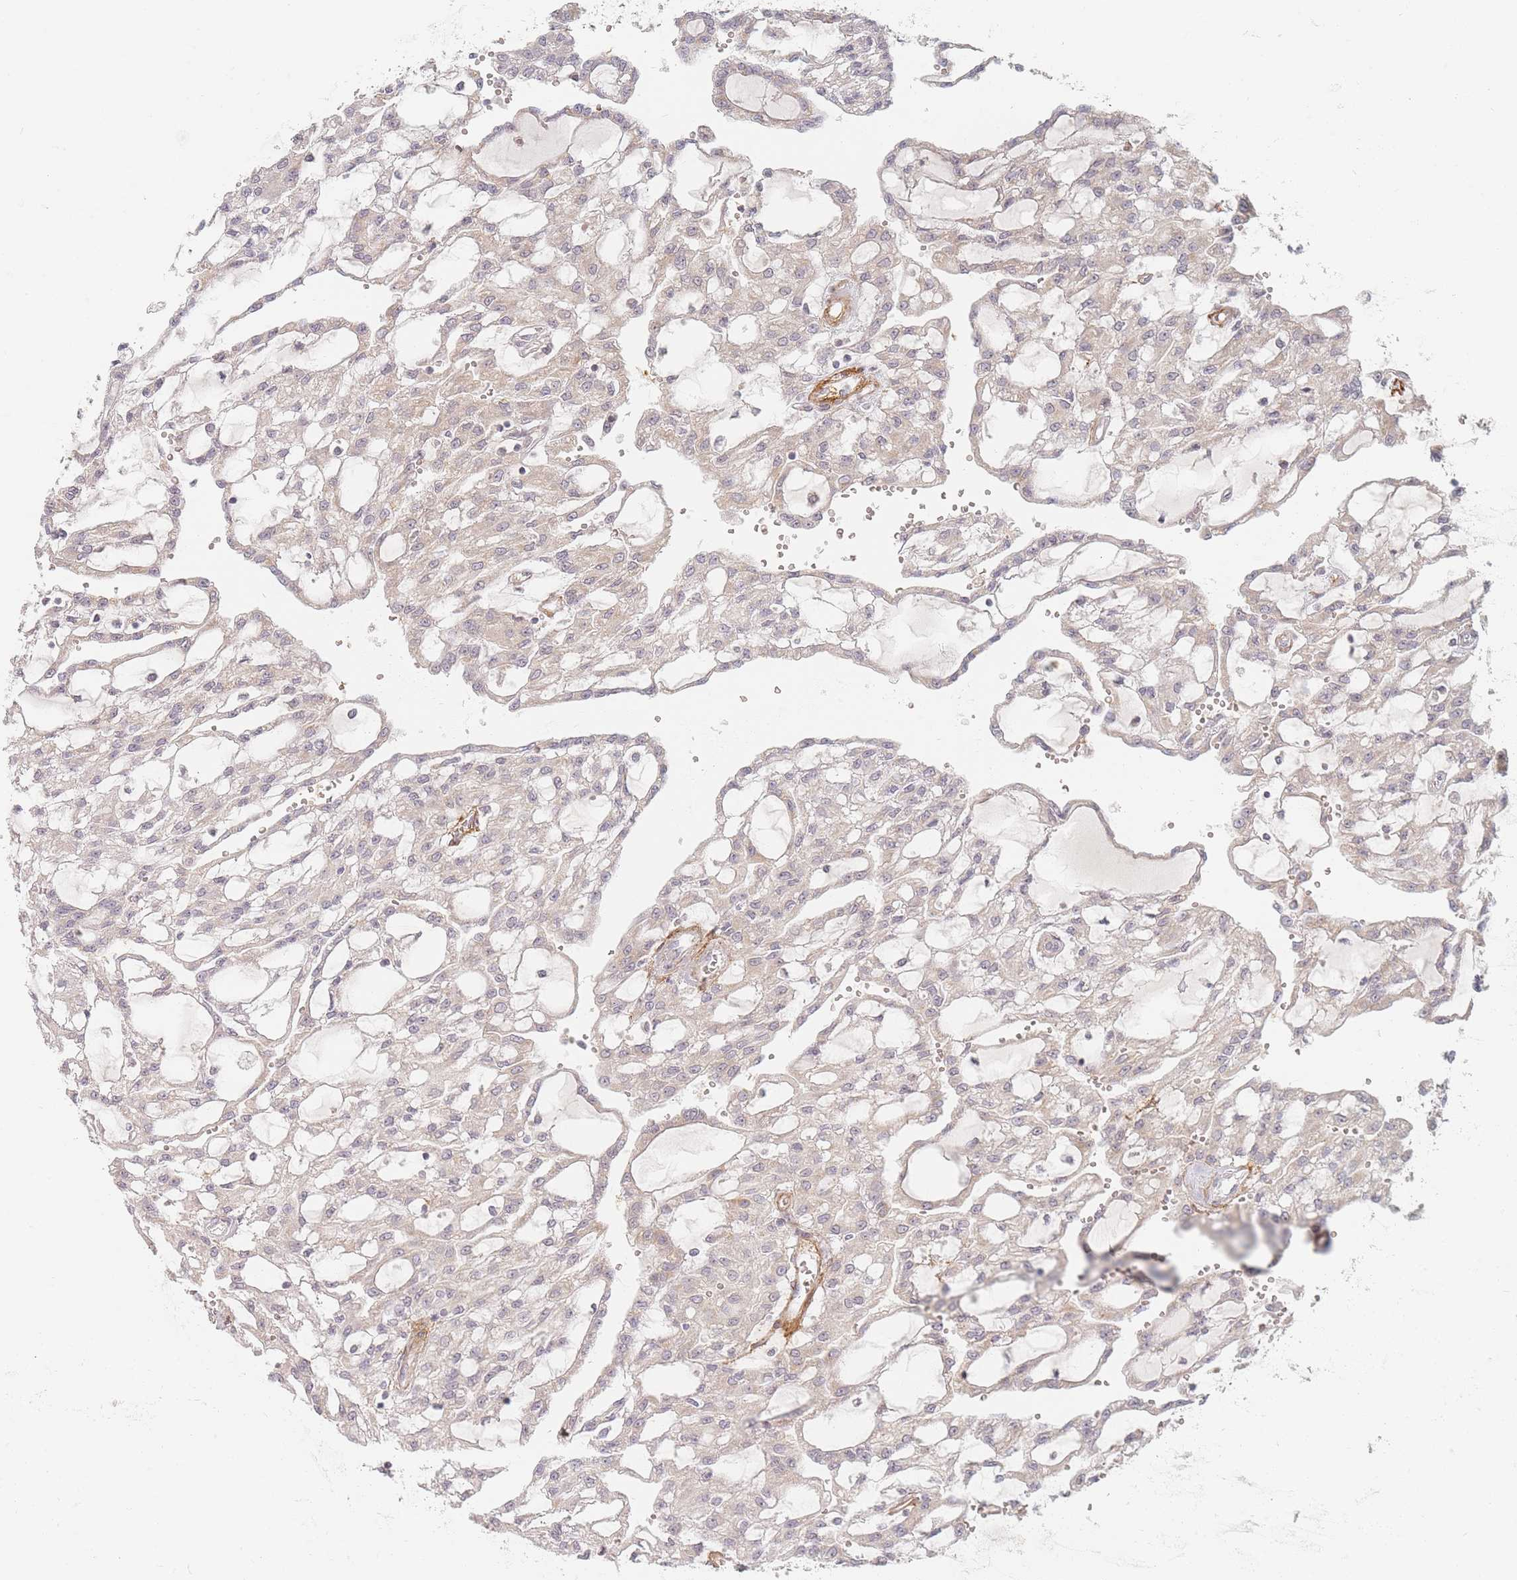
{"staining": {"intensity": "weak", "quantity": ">75%", "location": "cytoplasmic/membranous"}, "tissue": "renal cancer", "cell_type": "Tumor cells", "image_type": "cancer", "snomed": [{"axis": "morphology", "description": "Adenocarcinoma, NOS"}, {"axis": "topography", "description": "Kidney"}], "caption": "Protein expression analysis of adenocarcinoma (renal) demonstrates weak cytoplasmic/membranous expression in about >75% of tumor cells. The protein is stained brown, and the nuclei are stained in blue (DAB IHC with brightfield microscopy, high magnification).", "gene": "ZKSCAN7", "patient": {"sex": "male", "age": 63}}